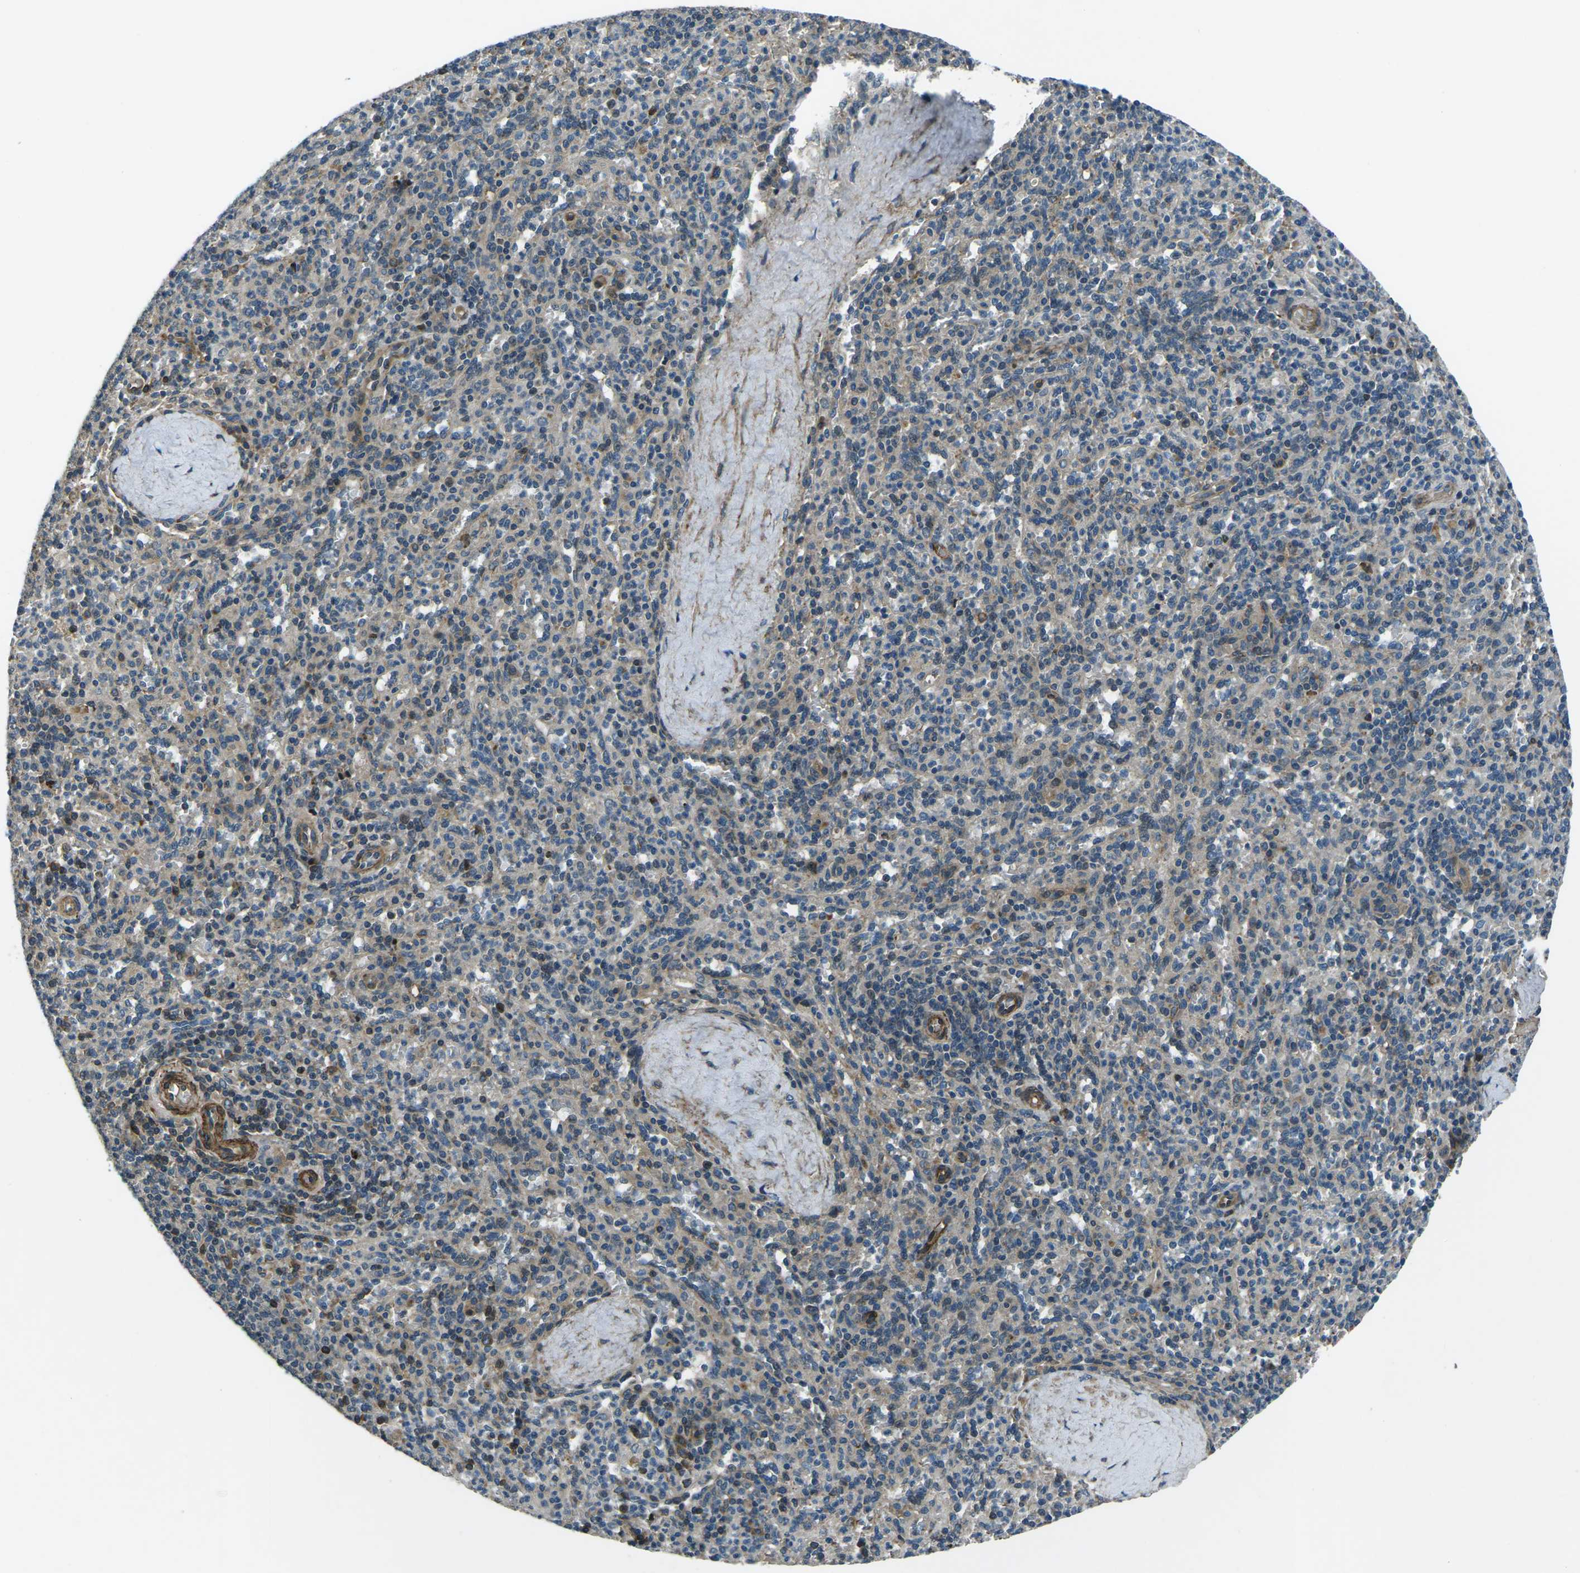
{"staining": {"intensity": "moderate", "quantity": "25%-75%", "location": "cytoplasmic/membranous"}, "tissue": "spleen", "cell_type": "Cells in red pulp", "image_type": "normal", "snomed": [{"axis": "morphology", "description": "Normal tissue, NOS"}, {"axis": "topography", "description": "Spleen"}], "caption": "Immunohistochemistry micrograph of unremarkable spleen: spleen stained using immunohistochemistry reveals medium levels of moderate protein expression localized specifically in the cytoplasmic/membranous of cells in red pulp, appearing as a cytoplasmic/membranous brown color.", "gene": "AFAP1", "patient": {"sex": "male", "age": 36}}